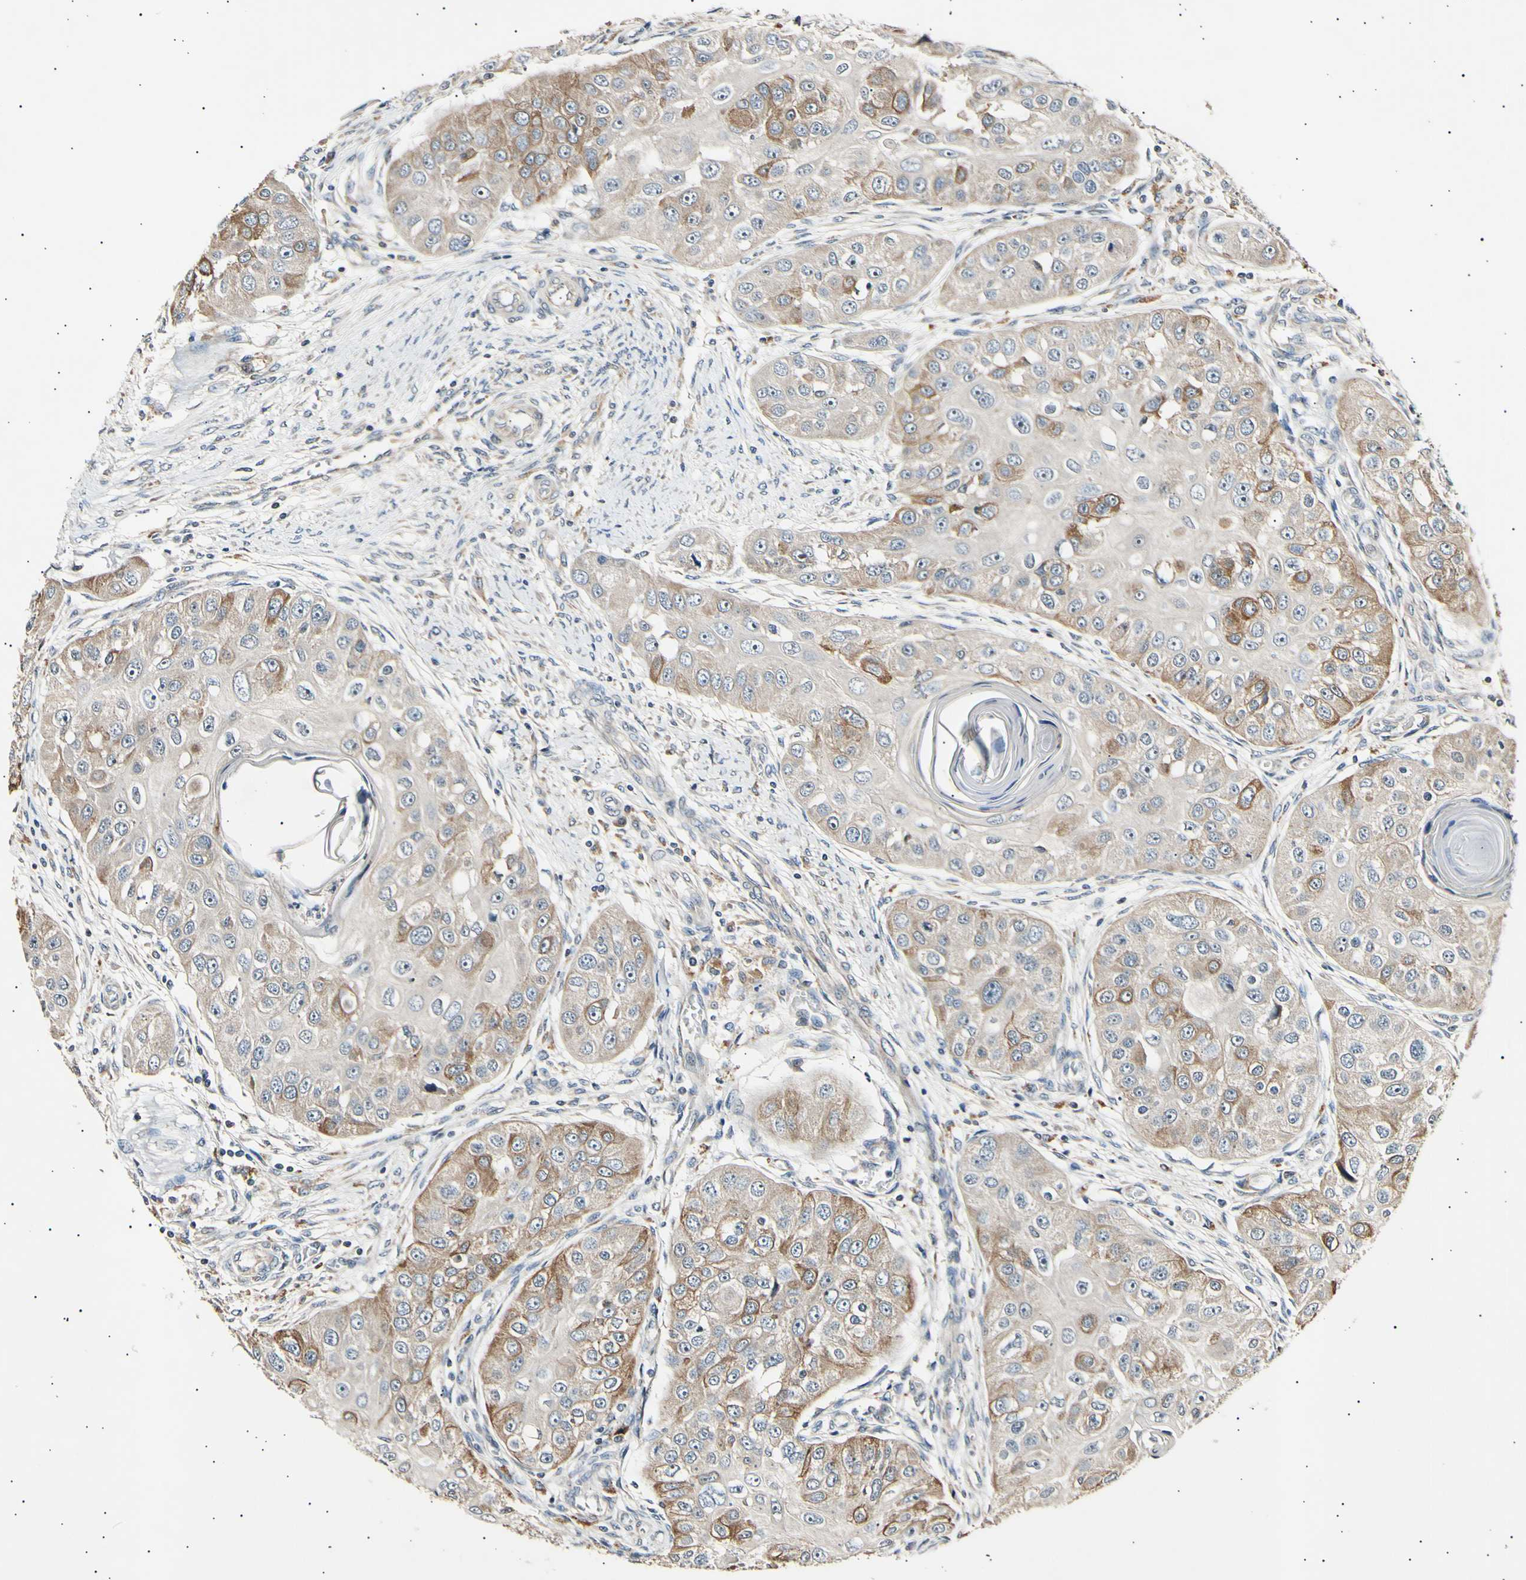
{"staining": {"intensity": "weak", "quantity": ">75%", "location": "cytoplasmic/membranous"}, "tissue": "head and neck cancer", "cell_type": "Tumor cells", "image_type": "cancer", "snomed": [{"axis": "morphology", "description": "Normal tissue, NOS"}, {"axis": "morphology", "description": "Squamous cell carcinoma, NOS"}, {"axis": "topography", "description": "Skeletal muscle"}, {"axis": "topography", "description": "Head-Neck"}], "caption": "Immunohistochemical staining of human head and neck cancer demonstrates low levels of weak cytoplasmic/membranous protein staining in about >75% of tumor cells.", "gene": "ITGA6", "patient": {"sex": "male", "age": 51}}